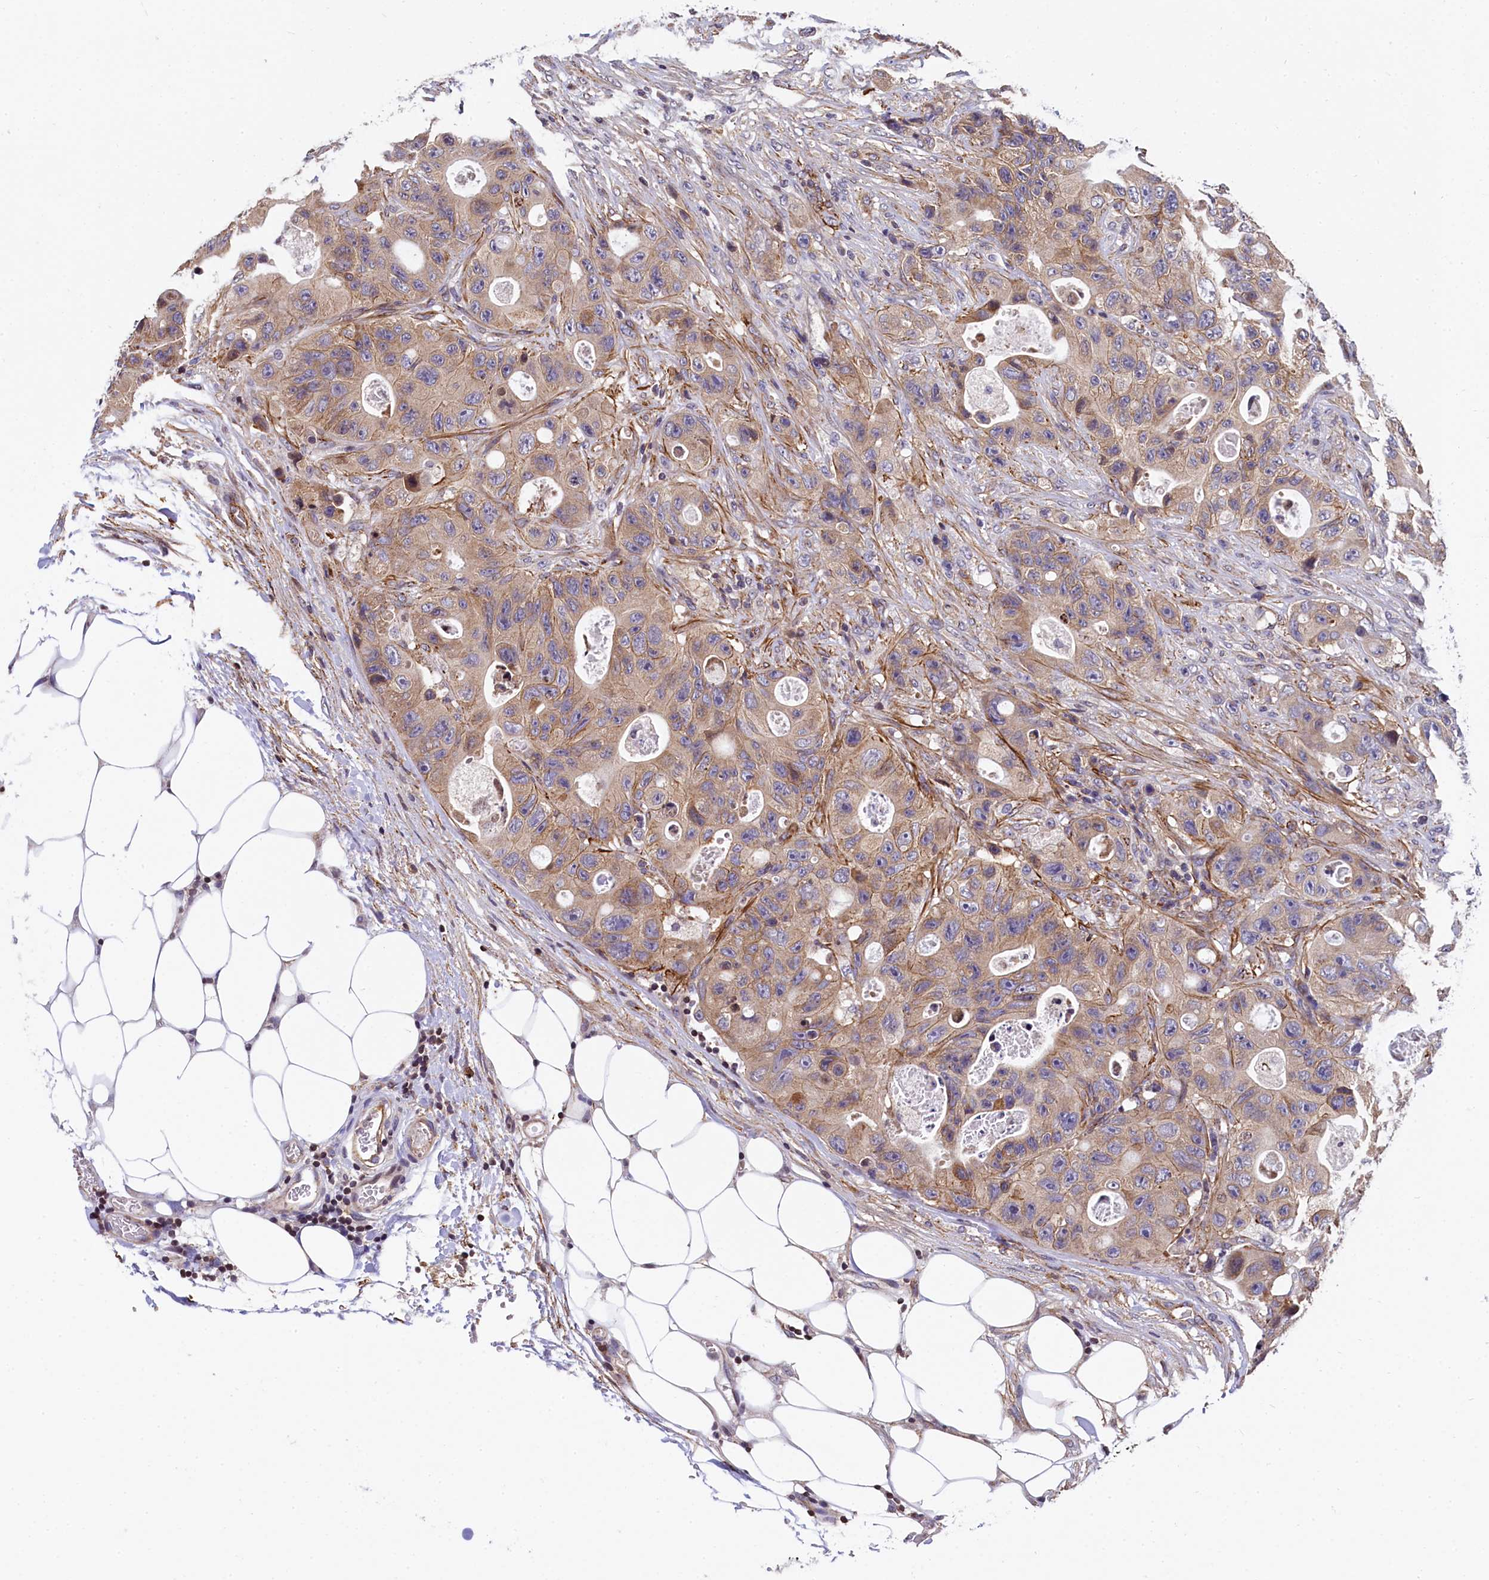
{"staining": {"intensity": "moderate", "quantity": ">75%", "location": "cytoplasmic/membranous"}, "tissue": "colorectal cancer", "cell_type": "Tumor cells", "image_type": "cancer", "snomed": [{"axis": "morphology", "description": "Adenocarcinoma, NOS"}, {"axis": "topography", "description": "Colon"}], "caption": "The image displays staining of adenocarcinoma (colorectal), revealing moderate cytoplasmic/membranous protein positivity (brown color) within tumor cells.", "gene": "ZNF2", "patient": {"sex": "female", "age": 46}}